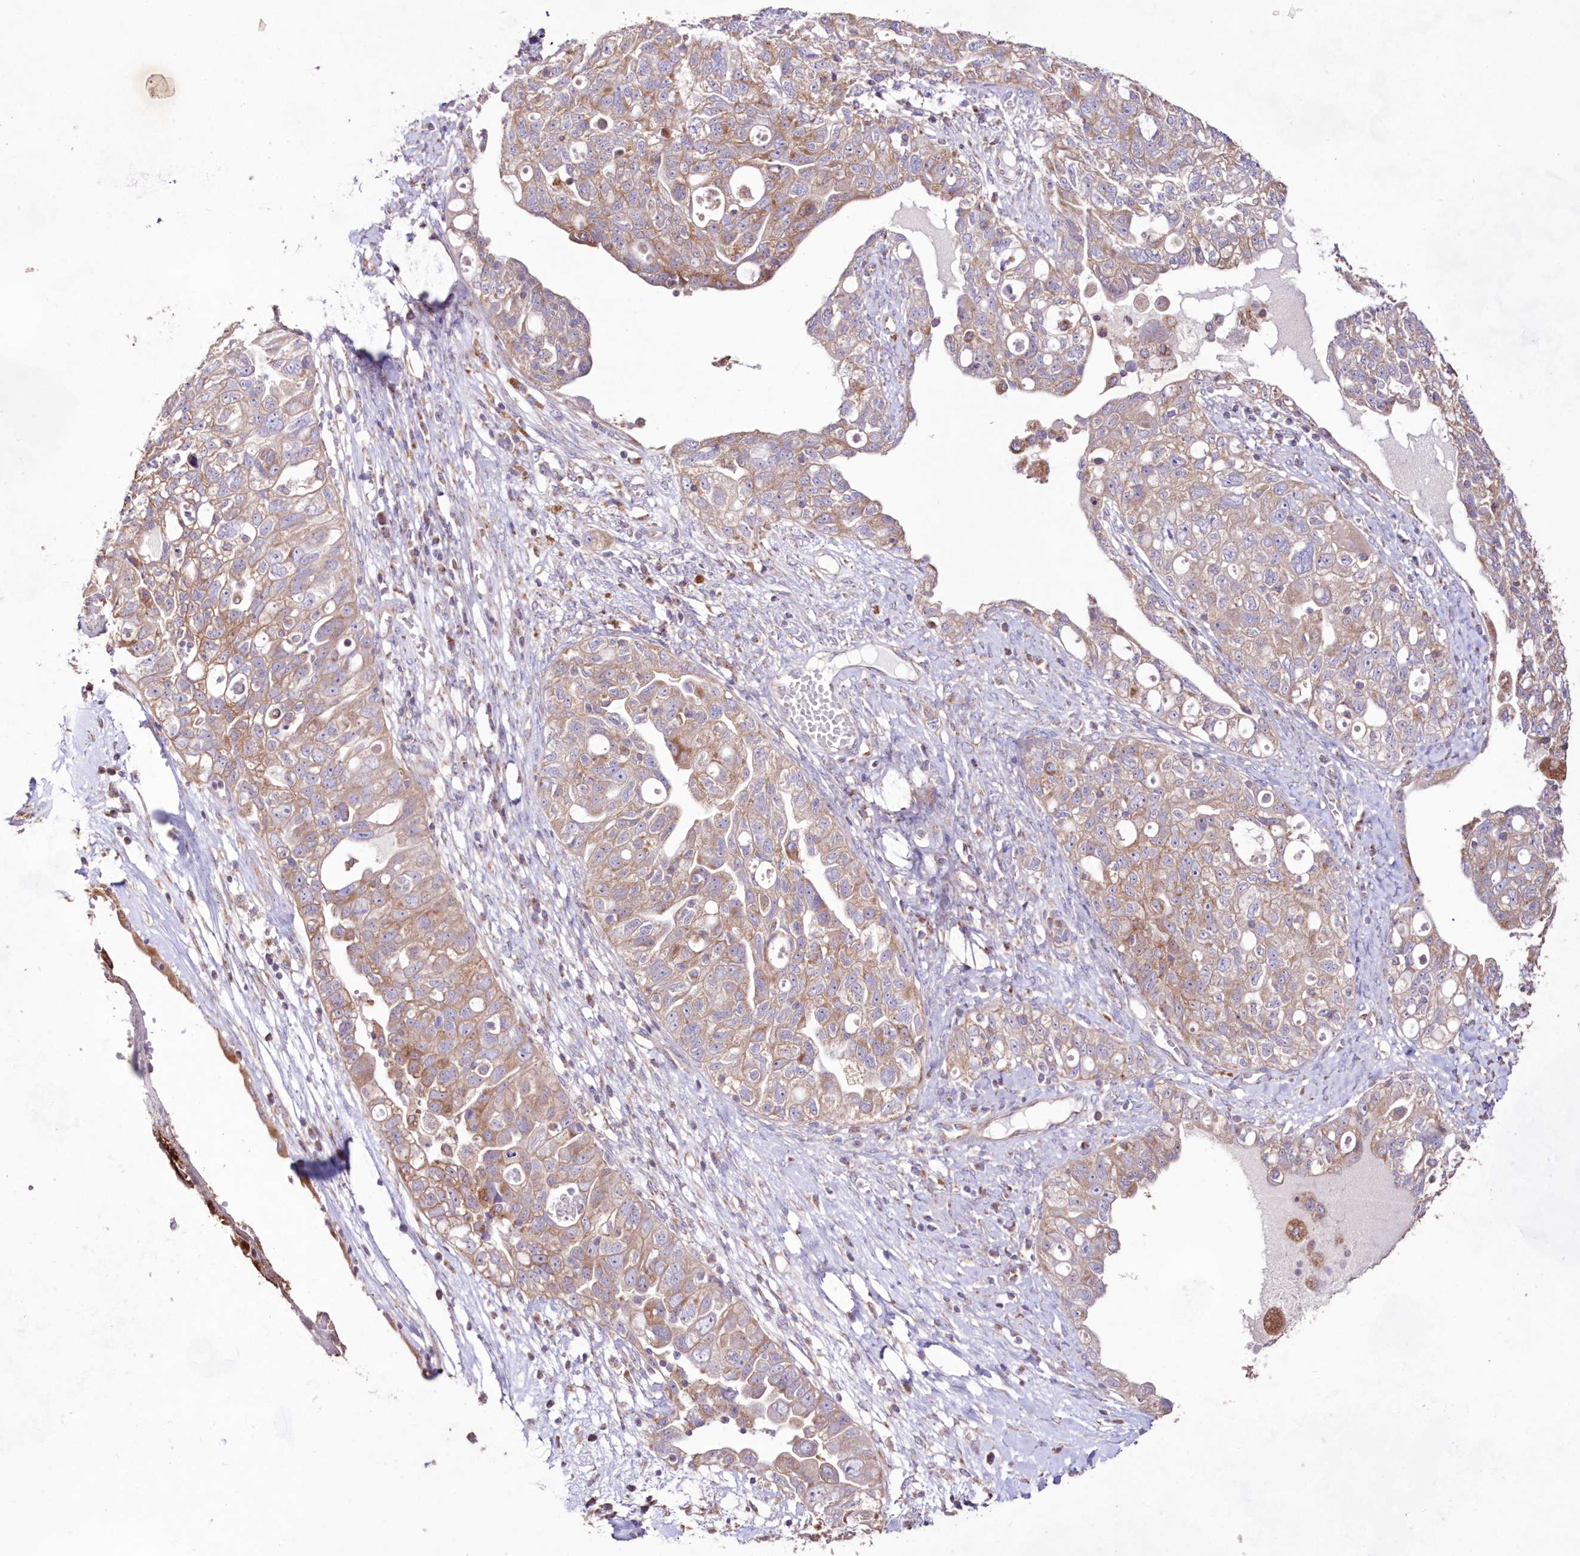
{"staining": {"intensity": "weak", "quantity": ">75%", "location": "cytoplasmic/membranous"}, "tissue": "ovarian cancer", "cell_type": "Tumor cells", "image_type": "cancer", "snomed": [{"axis": "morphology", "description": "Carcinoma, NOS"}, {"axis": "morphology", "description": "Cystadenocarcinoma, serous, NOS"}, {"axis": "topography", "description": "Ovary"}], "caption": "Immunohistochemistry photomicrograph of human ovarian serous cystadenocarcinoma stained for a protein (brown), which reveals low levels of weak cytoplasmic/membranous positivity in approximately >75% of tumor cells.", "gene": "HADHB", "patient": {"sex": "female", "age": 69}}